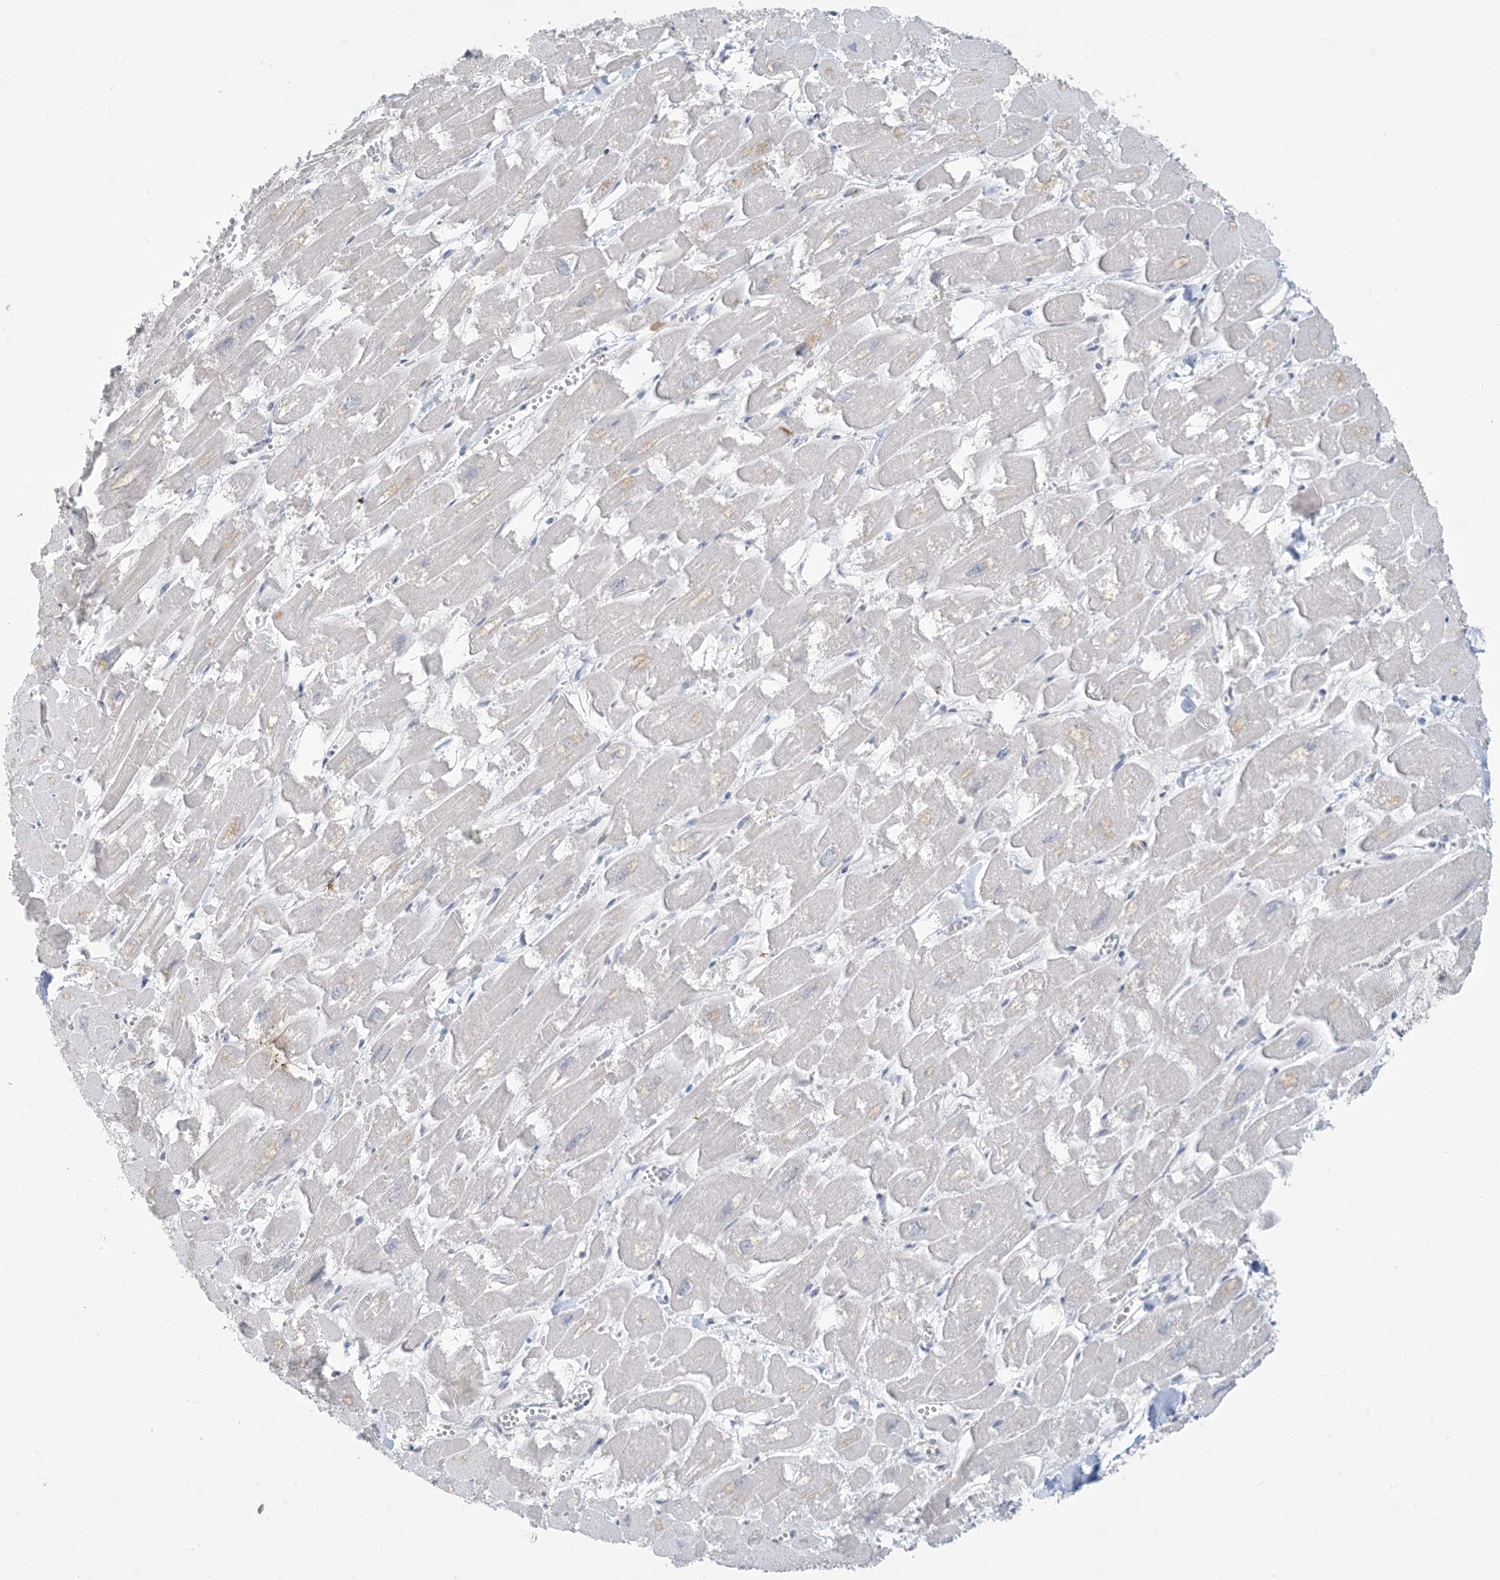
{"staining": {"intensity": "weak", "quantity": "<25%", "location": "cytoplasmic/membranous"}, "tissue": "heart muscle", "cell_type": "Cardiomyocytes", "image_type": "normal", "snomed": [{"axis": "morphology", "description": "Normal tissue, NOS"}, {"axis": "topography", "description": "Heart"}], "caption": "The histopathology image demonstrates no staining of cardiomyocytes in normal heart muscle. (DAB IHC with hematoxylin counter stain).", "gene": "KIF3A", "patient": {"sex": "male", "age": 54}}